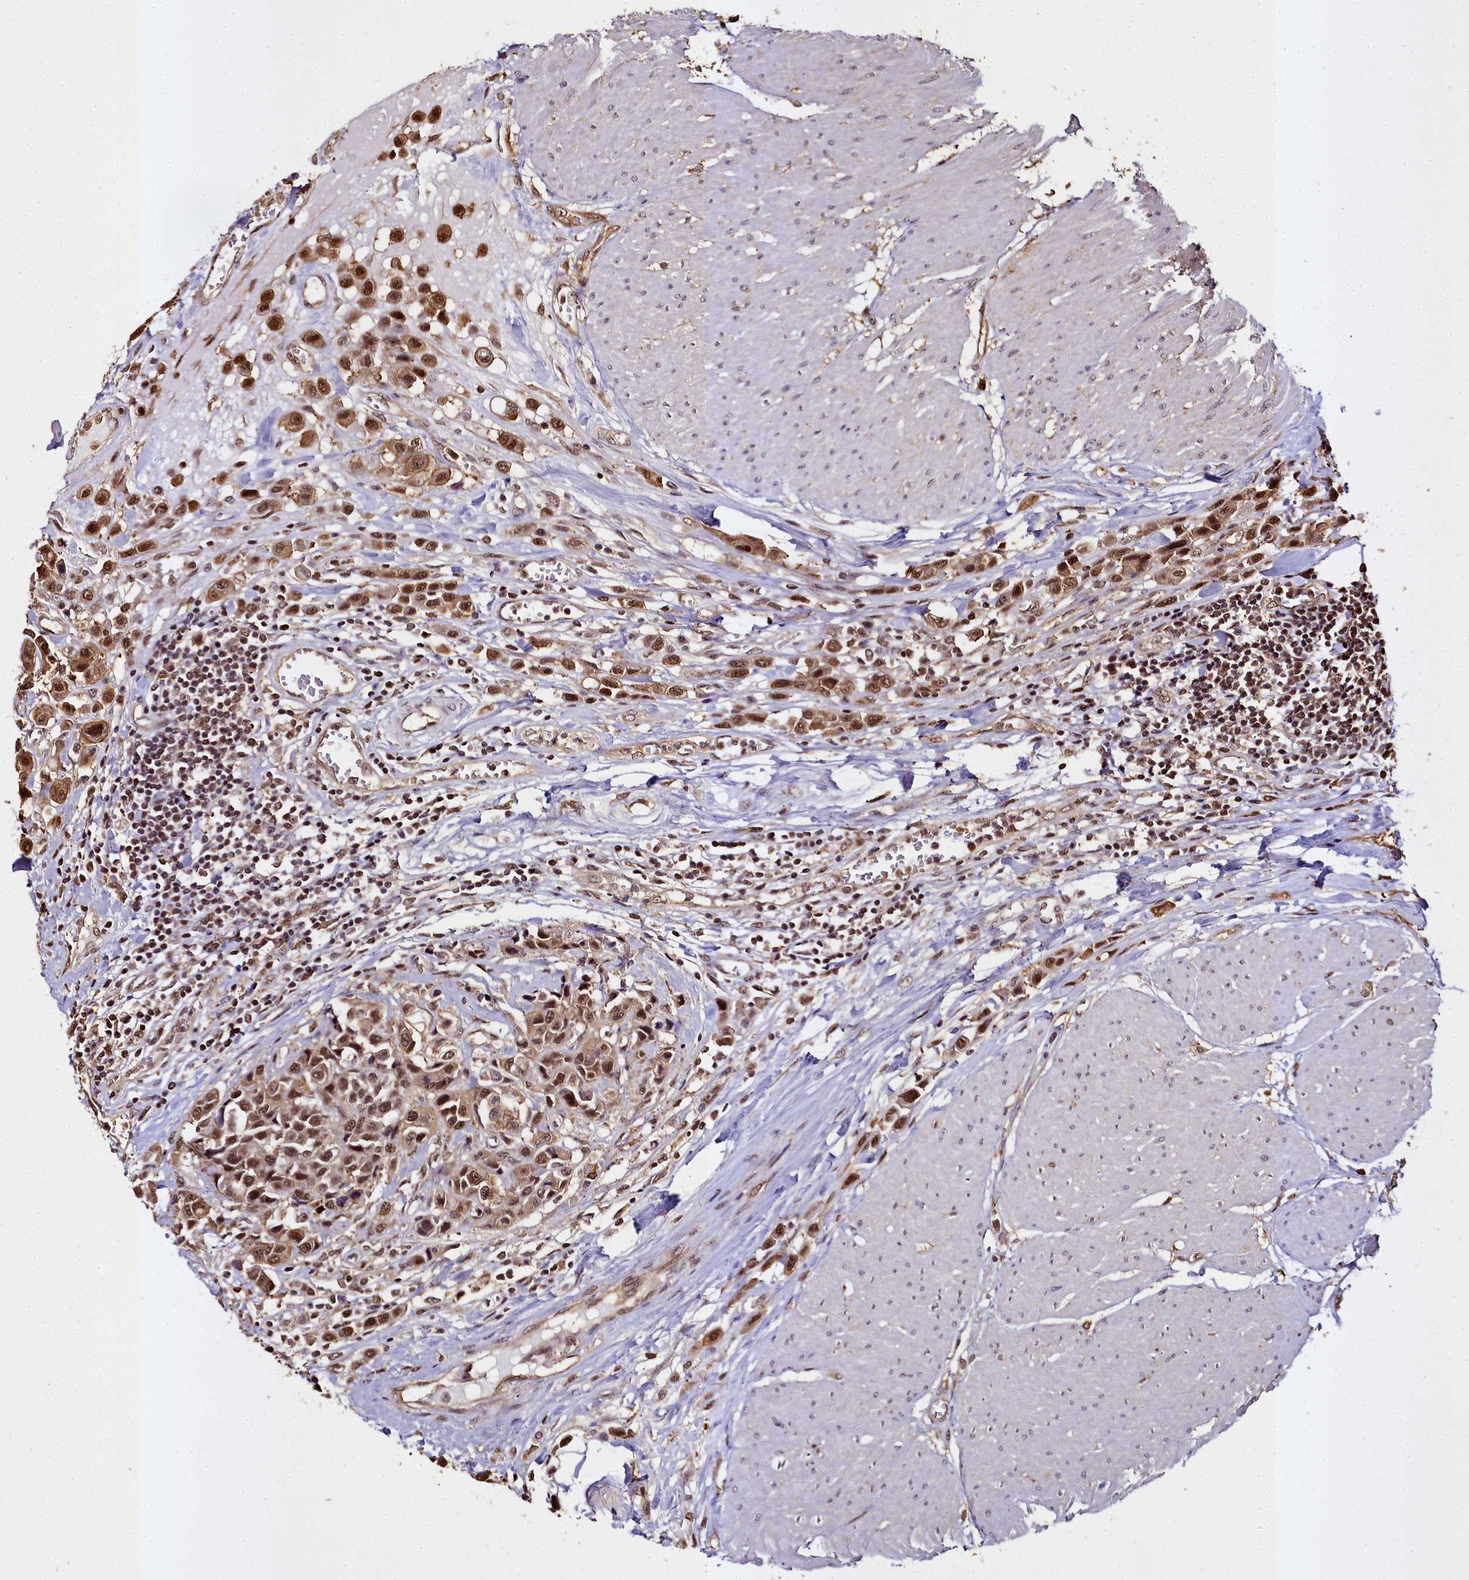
{"staining": {"intensity": "strong", "quantity": ">75%", "location": "cytoplasmic/membranous,nuclear"}, "tissue": "urothelial cancer", "cell_type": "Tumor cells", "image_type": "cancer", "snomed": [{"axis": "morphology", "description": "Urothelial carcinoma, High grade"}, {"axis": "topography", "description": "Urinary bladder"}], "caption": "Urothelial carcinoma (high-grade) stained with a protein marker displays strong staining in tumor cells.", "gene": "PPP4C", "patient": {"sex": "male", "age": 50}}